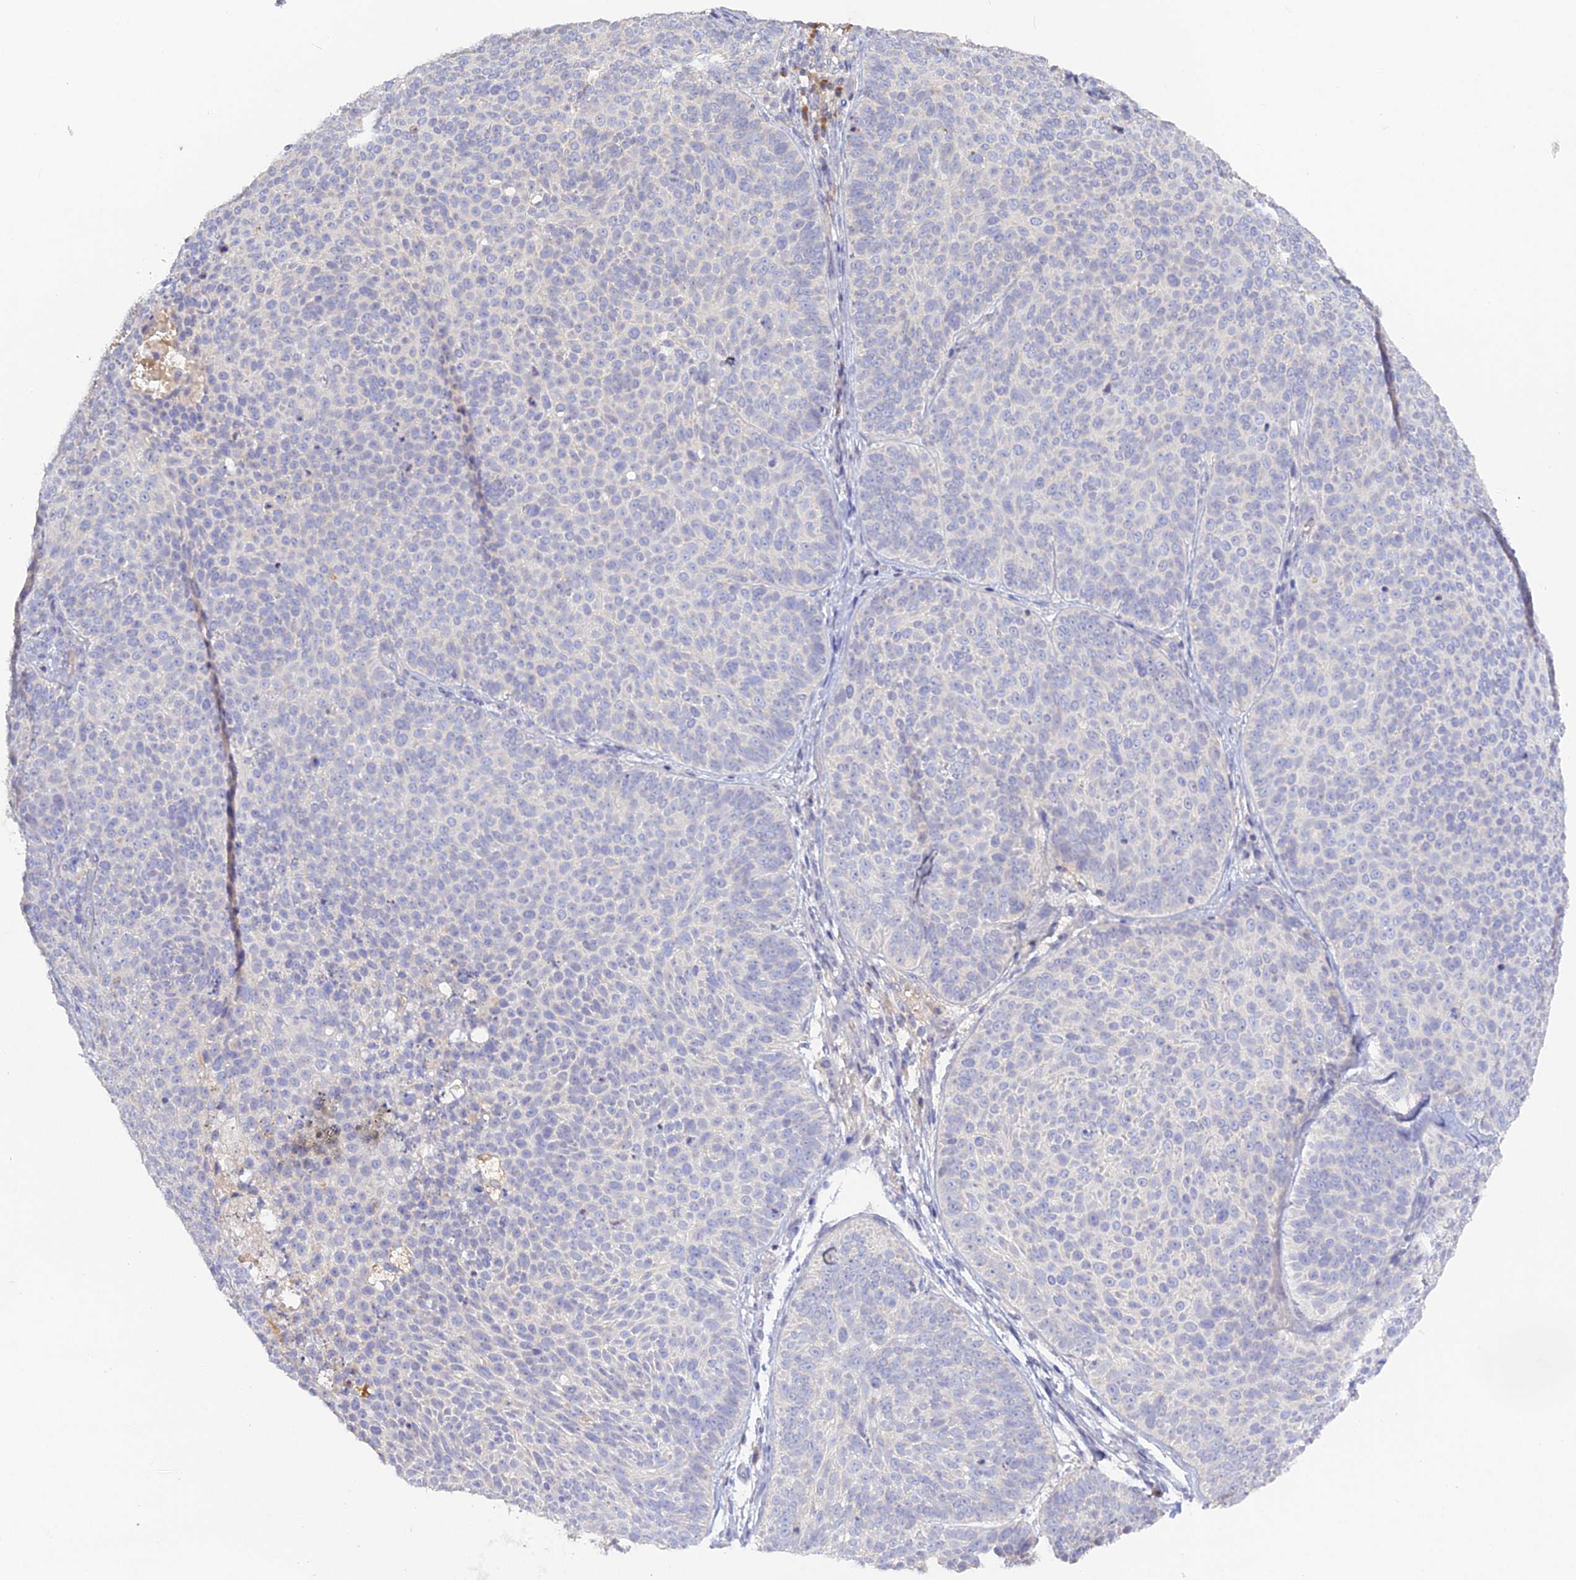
{"staining": {"intensity": "negative", "quantity": "none", "location": "none"}, "tissue": "skin cancer", "cell_type": "Tumor cells", "image_type": "cancer", "snomed": [{"axis": "morphology", "description": "Basal cell carcinoma"}, {"axis": "topography", "description": "Skin"}], "caption": "Skin basal cell carcinoma was stained to show a protein in brown. There is no significant expression in tumor cells. The staining is performed using DAB (3,3'-diaminobenzidine) brown chromogen with nuclei counter-stained in using hematoxylin.", "gene": "ADGRA1", "patient": {"sex": "male", "age": 85}}